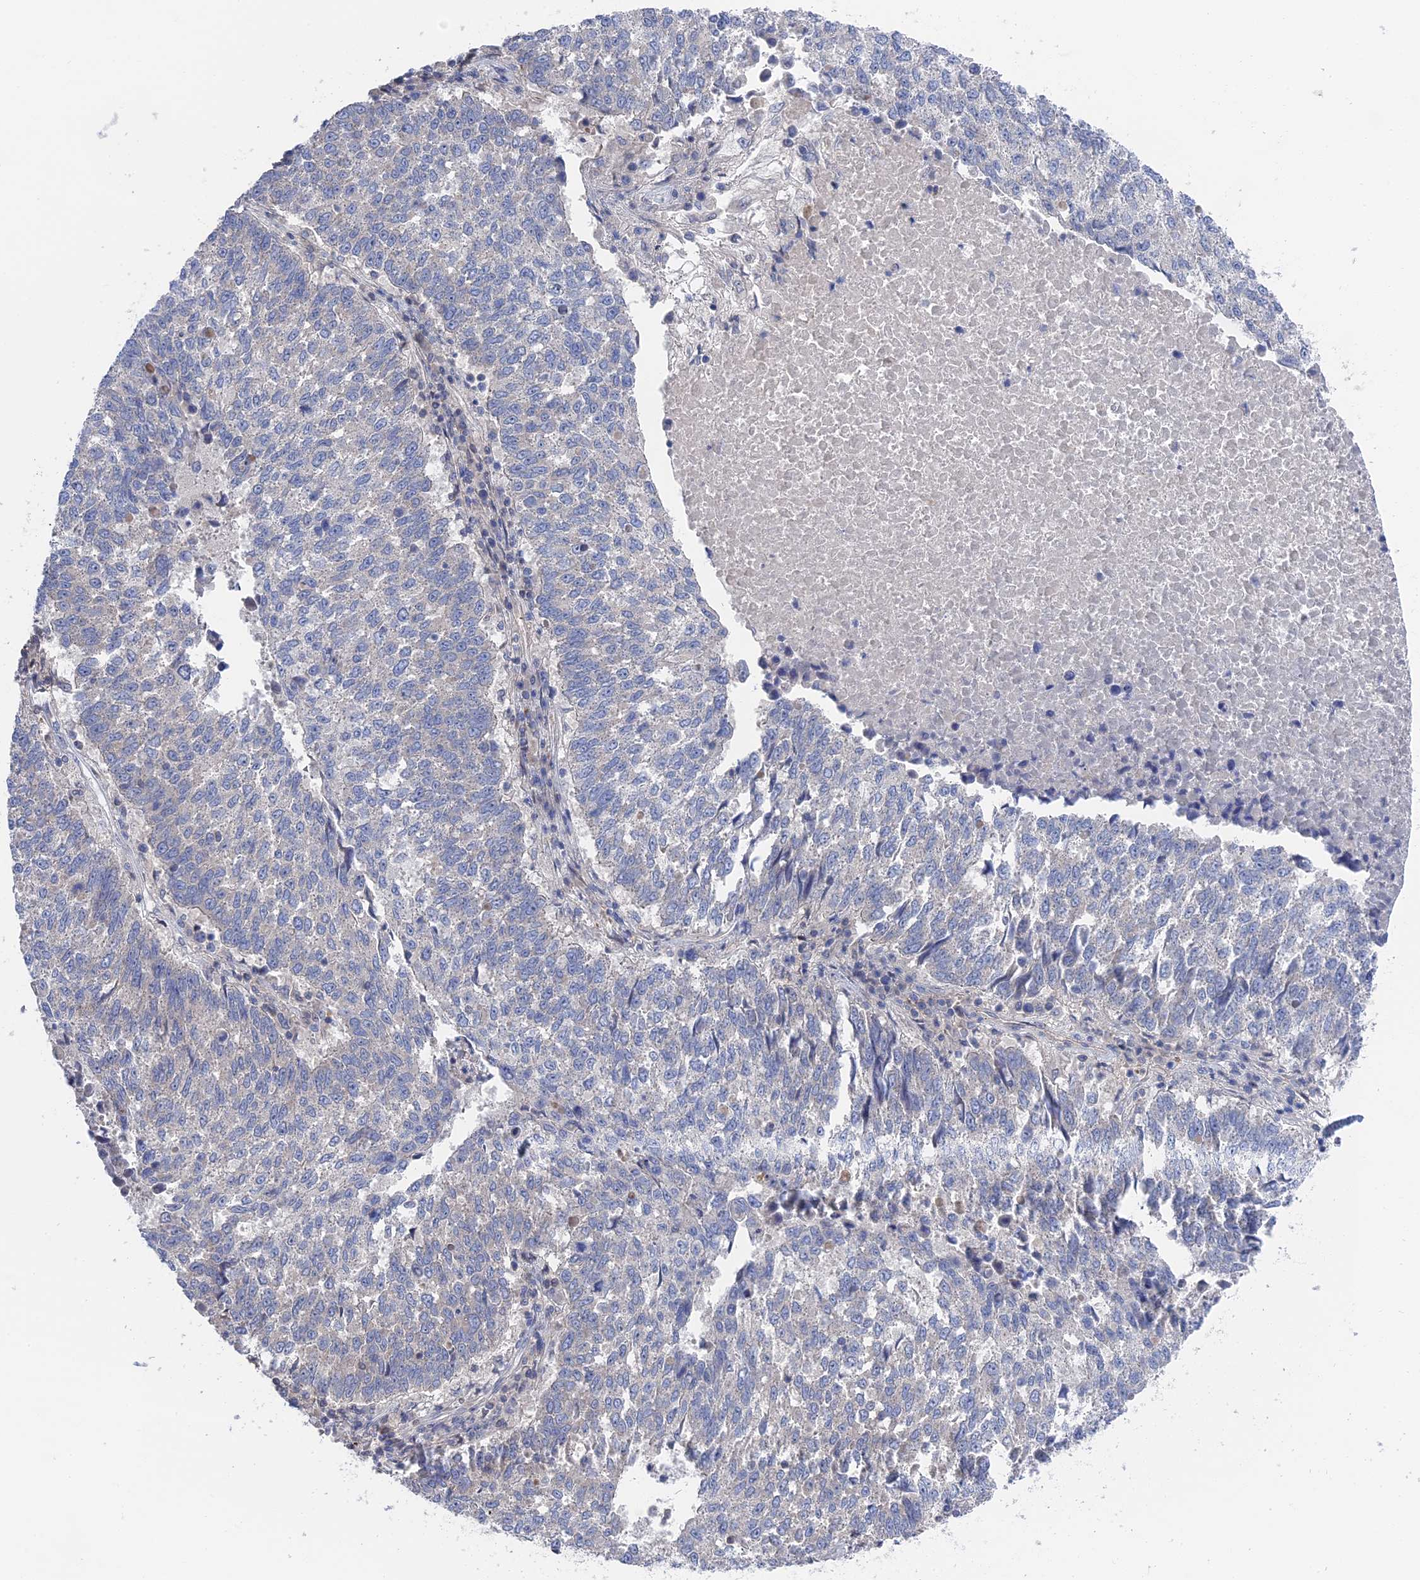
{"staining": {"intensity": "negative", "quantity": "none", "location": "none"}, "tissue": "lung cancer", "cell_type": "Tumor cells", "image_type": "cancer", "snomed": [{"axis": "morphology", "description": "Squamous cell carcinoma, NOS"}, {"axis": "topography", "description": "Lung"}], "caption": "High power microscopy photomicrograph of an immunohistochemistry image of lung cancer (squamous cell carcinoma), revealing no significant expression in tumor cells. (Brightfield microscopy of DAB immunohistochemistry at high magnification).", "gene": "MTHFSD", "patient": {"sex": "male", "age": 73}}